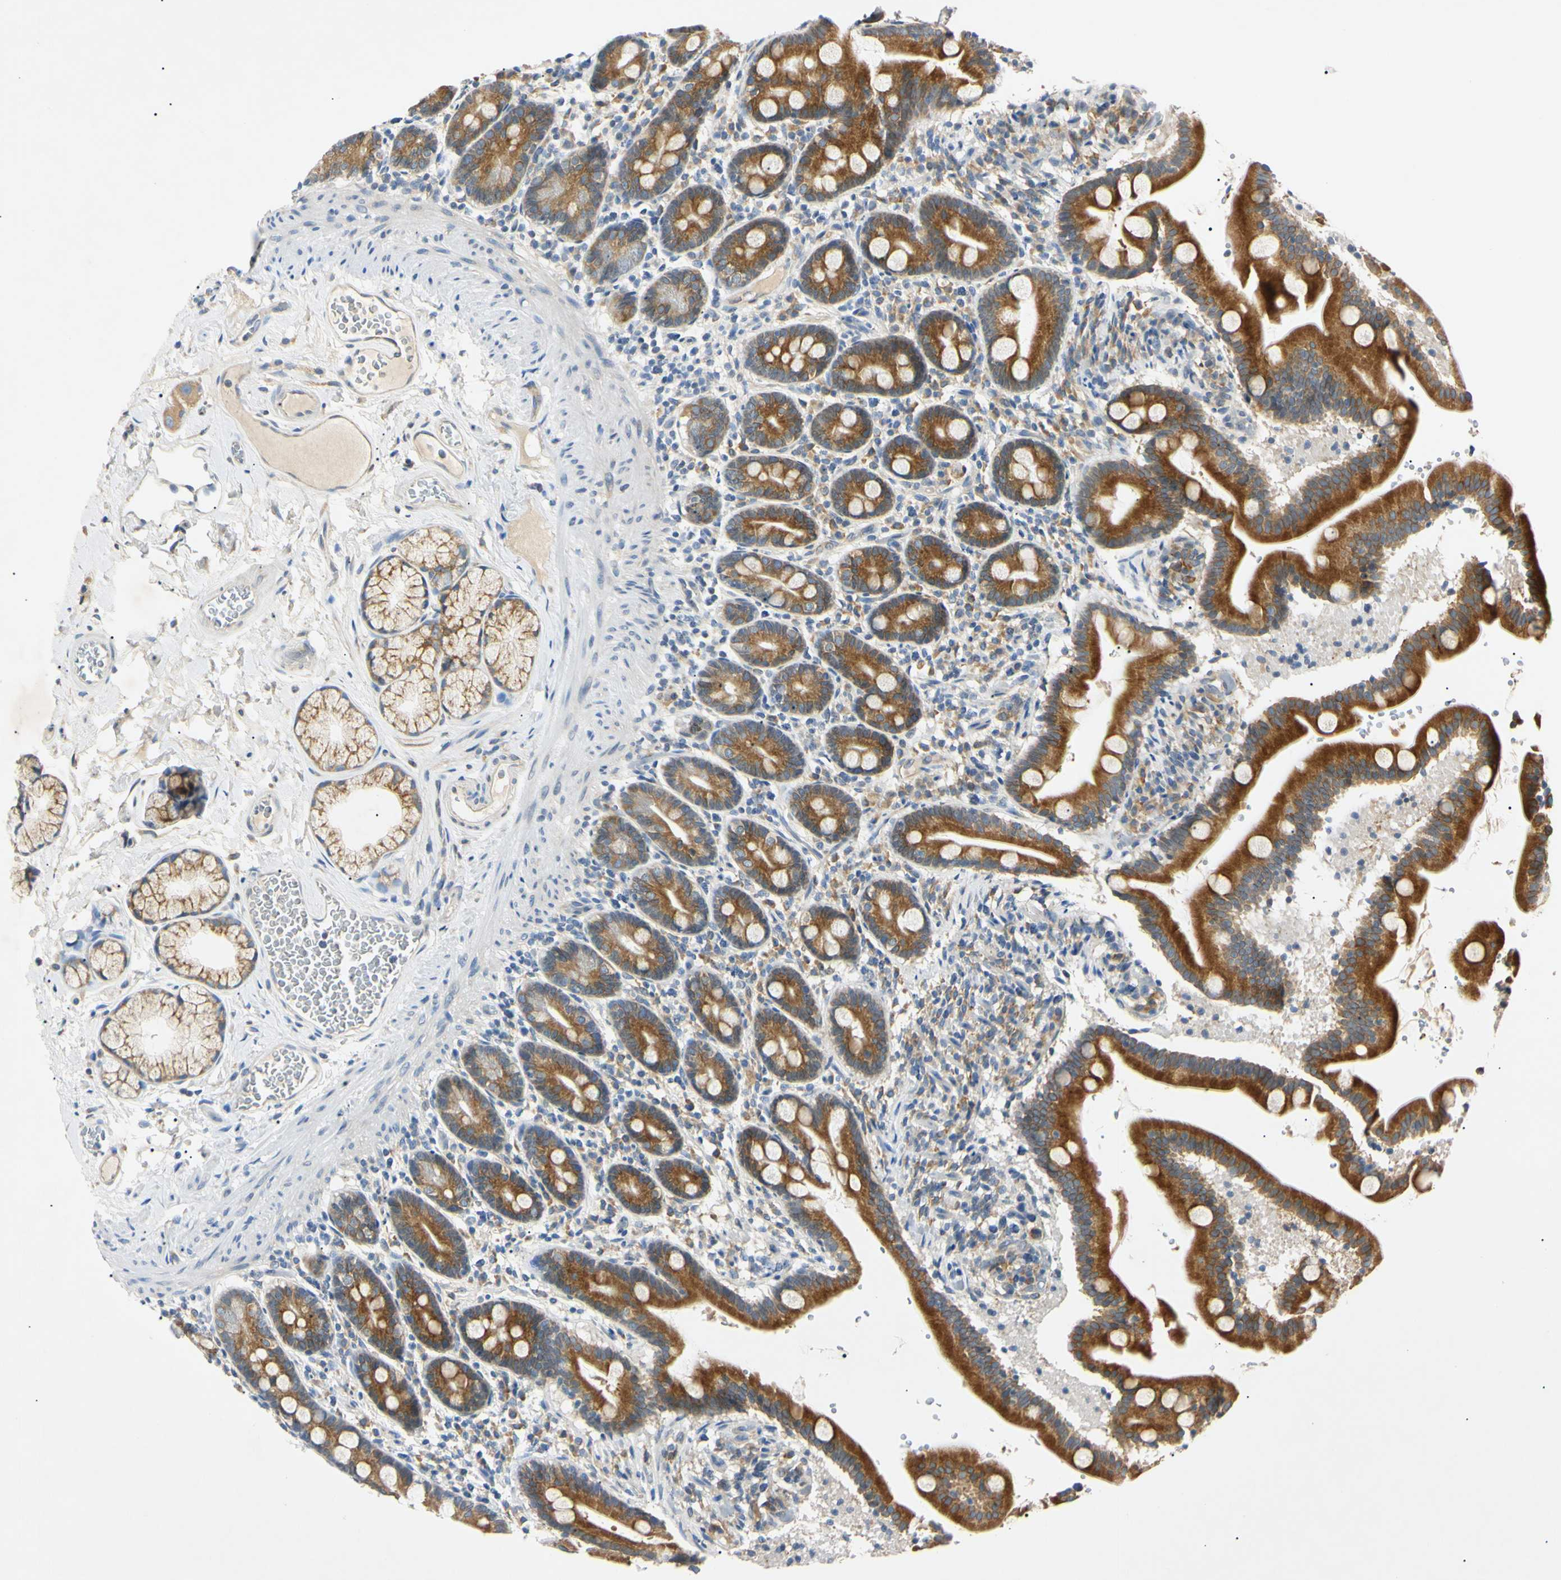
{"staining": {"intensity": "moderate", "quantity": ">75%", "location": "cytoplasmic/membranous"}, "tissue": "duodenum", "cell_type": "Glandular cells", "image_type": "normal", "snomed": [{"axis": "morphology", "description": "Normal tissue, NOS"}, {"axis": "topography", "description": "Duodenum"}], "caption": "A photomicrograph of duodenum stained for a protein shows moderate cytoplasmic/membranous brown staining in glandular cells. The staining is performed using DAB brown chromogen to label protein expression. The nuclei are counter-stained blue using hematoxylin.", "gene": "DNAJB12", "patient": {"sex": "male", "age": 54}}